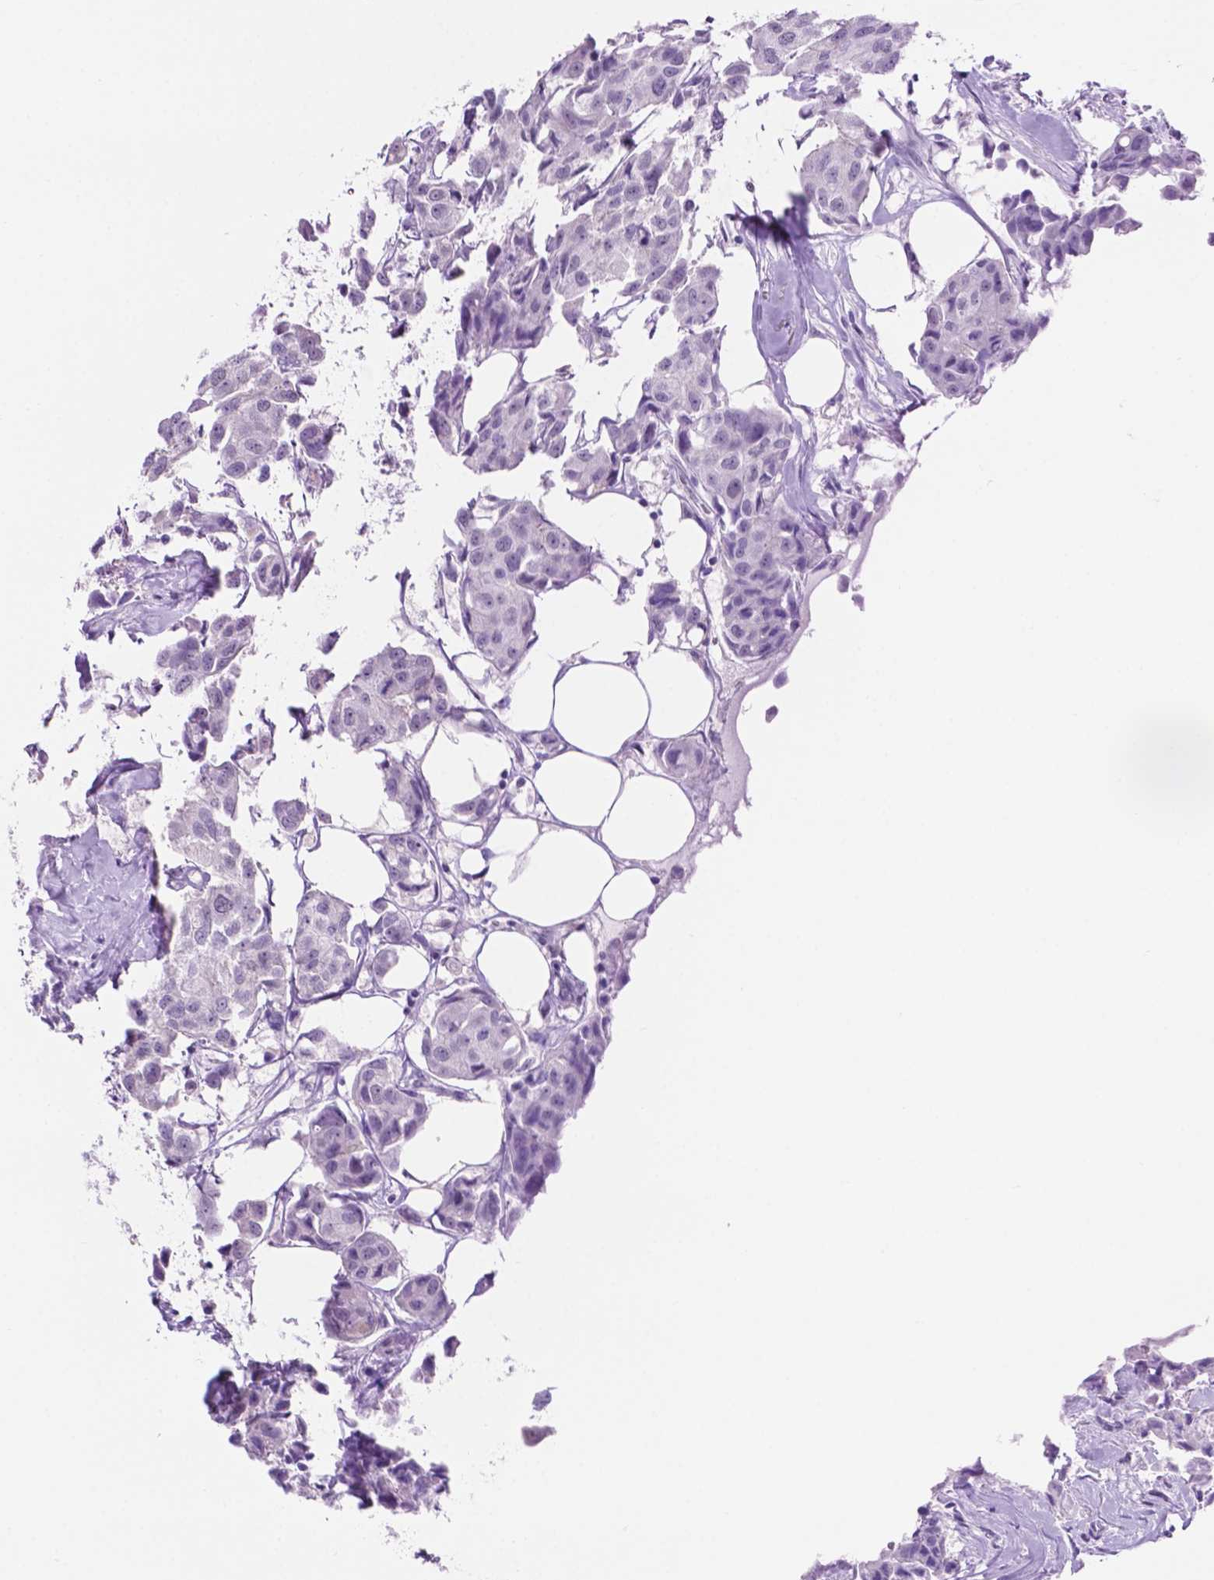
{"staining": {"intensity": "negative", "quantity": "none", "location": "none"}, "tissue": "breast cancer", "cell_type": "Tumor cells", "image_type": "cancer", "snomed": [{"axis": "morphology", "description": "Duct carcinoma"}, {"axis": "topography", "description": "Breast"}, {"axis": "topography", "description": "Lymph node"}], "caption": "The IHC image has no significant expression in tumor cells of breast infiltrating ductal carcinoma tissue.", "gene": "ACY3", "patient": {"sex": "female", "age": 80}}